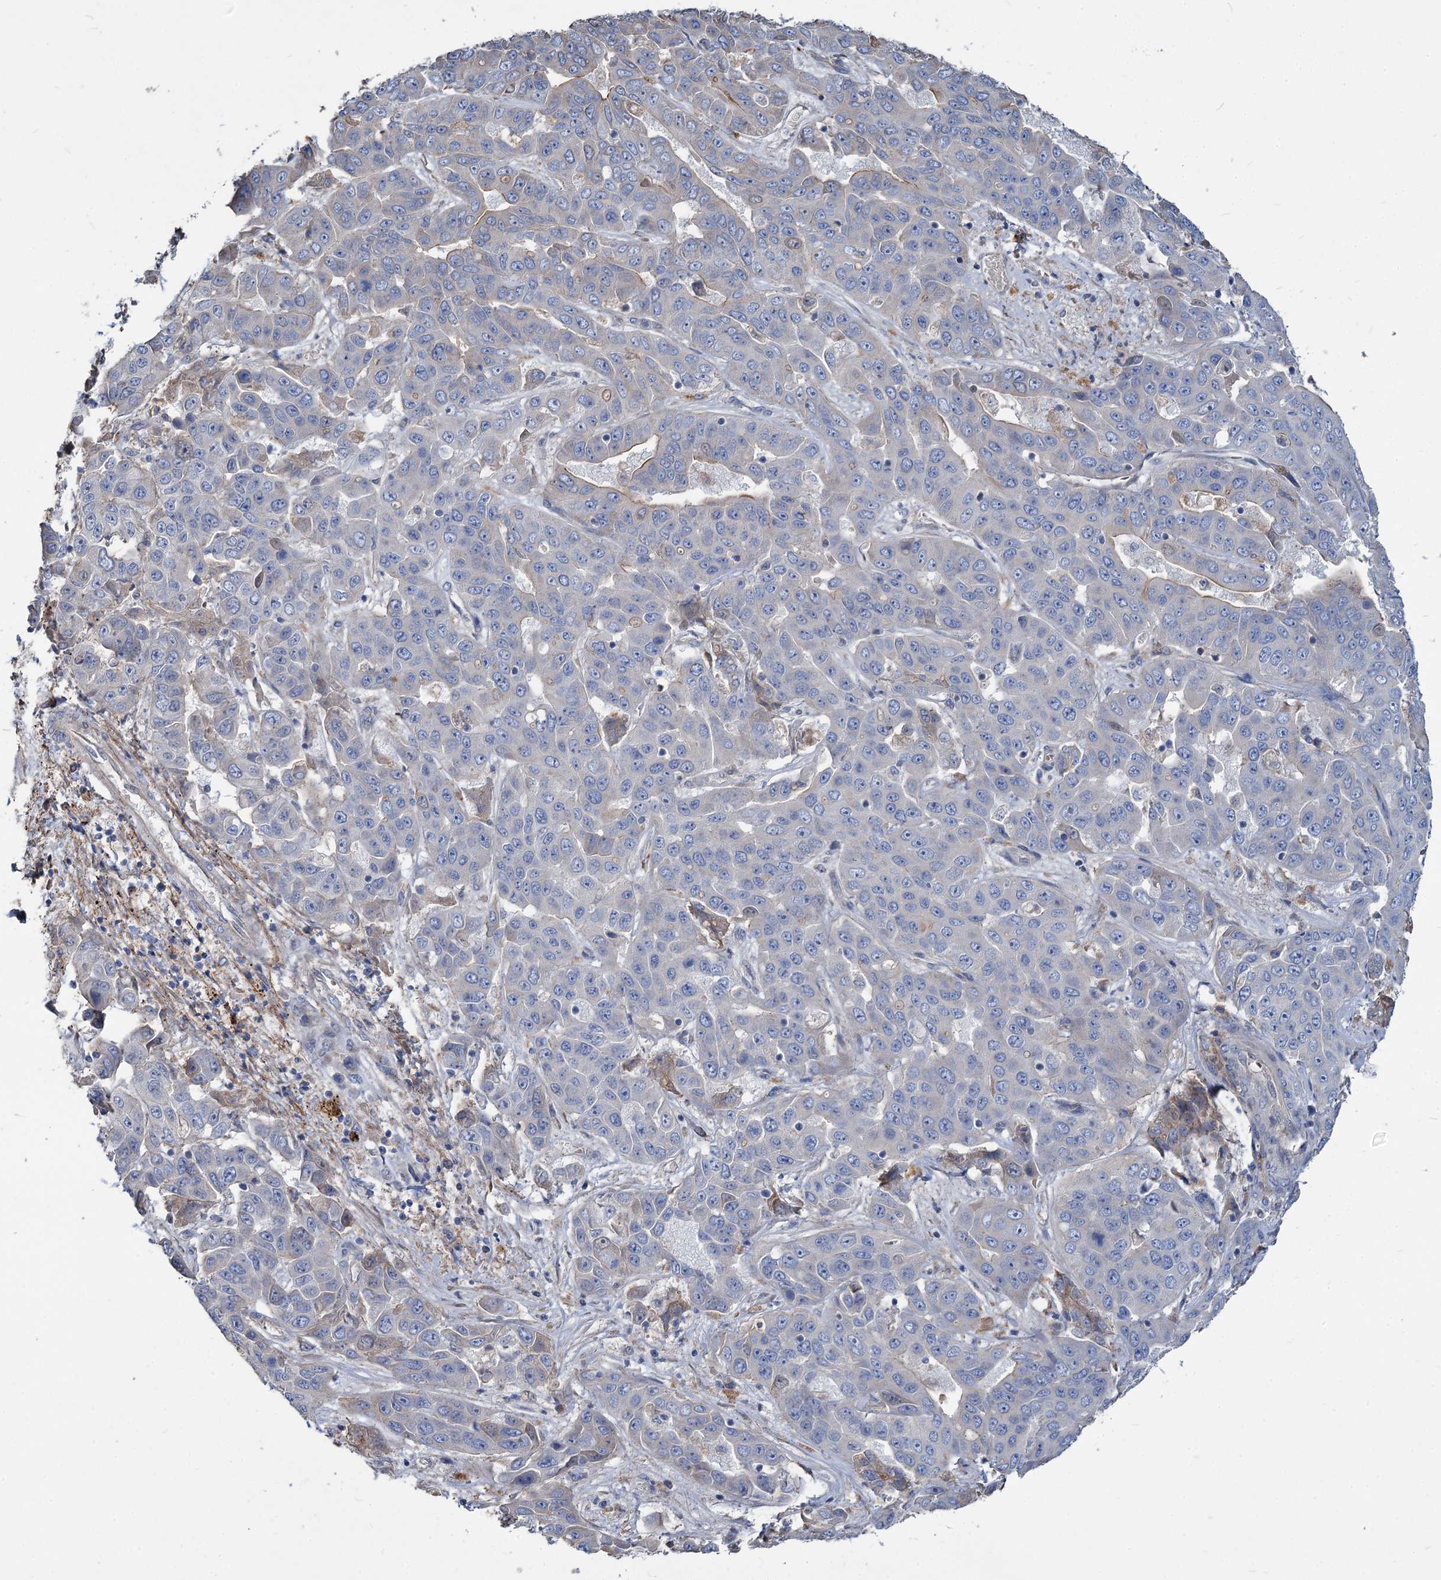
{"staining": {"intensity": "negative", "quantity": "none", "location": "none"}, "tissue": "liver cancer", "cell_type": "Tumor cells", "image_type": "cancer", "snomed": [{"axis": "morphology", "description": "Cholangiocarcinoma"}, {"axis": "topography", "description": "Liver"}], "caption": "There is no significant staining in tumor cells of liver cholangiocarcinoma. (DAB (3,3'-diaminobenzidine) IHC, high magnification).", "gene": "URAD", "patient": {"sex": "female", "age": 52}}